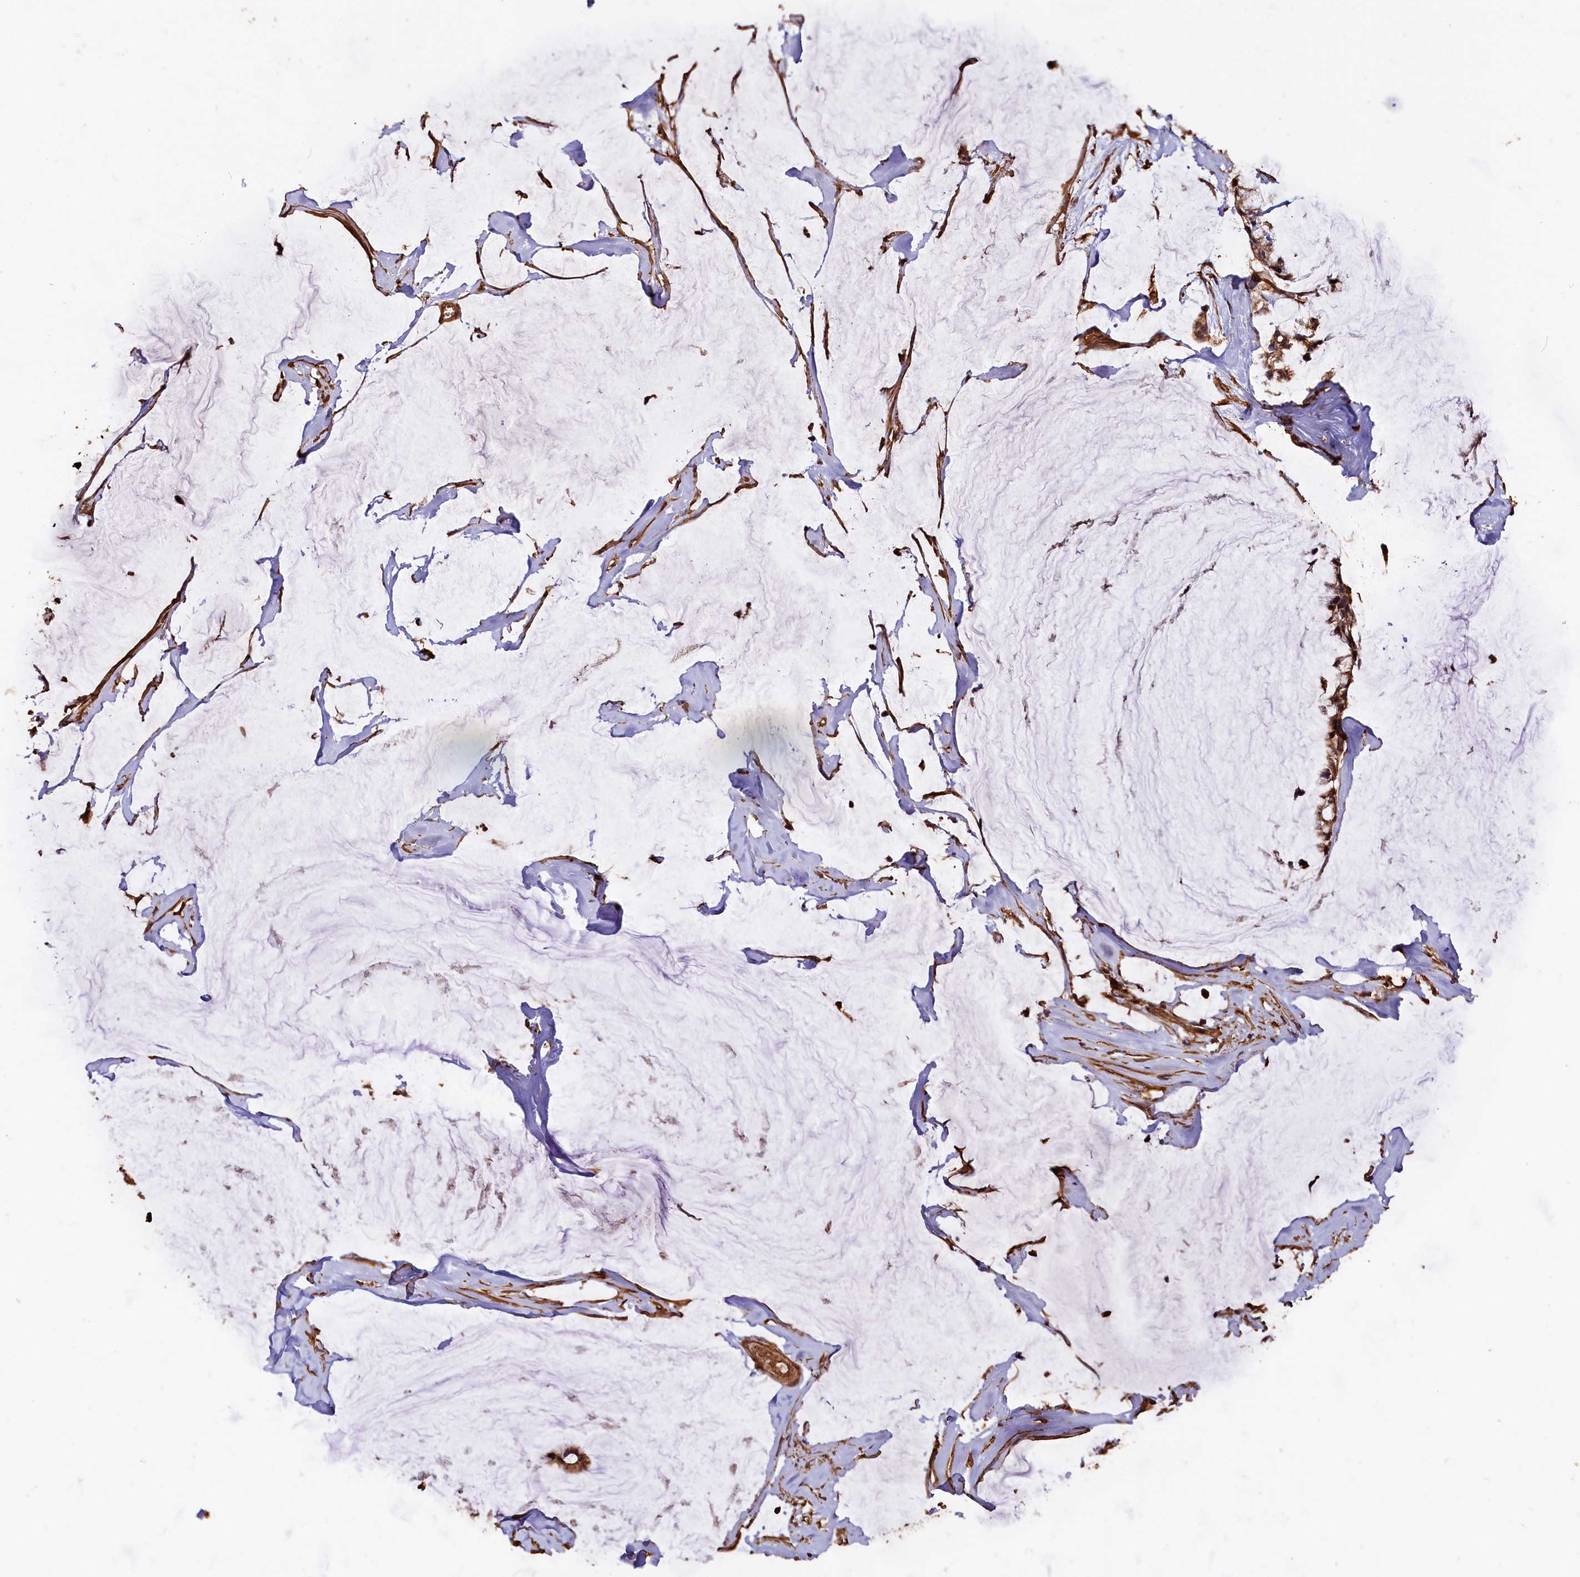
{"staining": {"intensity": "moderate", "quantity": ">75%", "location": "cytoplasmic/membranous"}, "tissue": "ovarian cancer", "cell_type": "Tumor cells", "image_type": "cancer", "snomed": [{"axis": "morphology", "description": "Cystadenocarcinoma, mucinous, NOS"}, {"axis": "topography", "description": "Ovary"}], "caption": "Immunohistochemistry micrograph of neoplastic tissue: human ovarian cancer (mucinous cystadenocarcinoma) stained using IHC reveals medium levels of moderate protein expression localized specifically in the cytoplasmic/membranous of tumor cells, appearing as a cytoplasmic/membranous brown color.", "gene": "MMP15", "patient": {"sex": "female", "age": 39}}